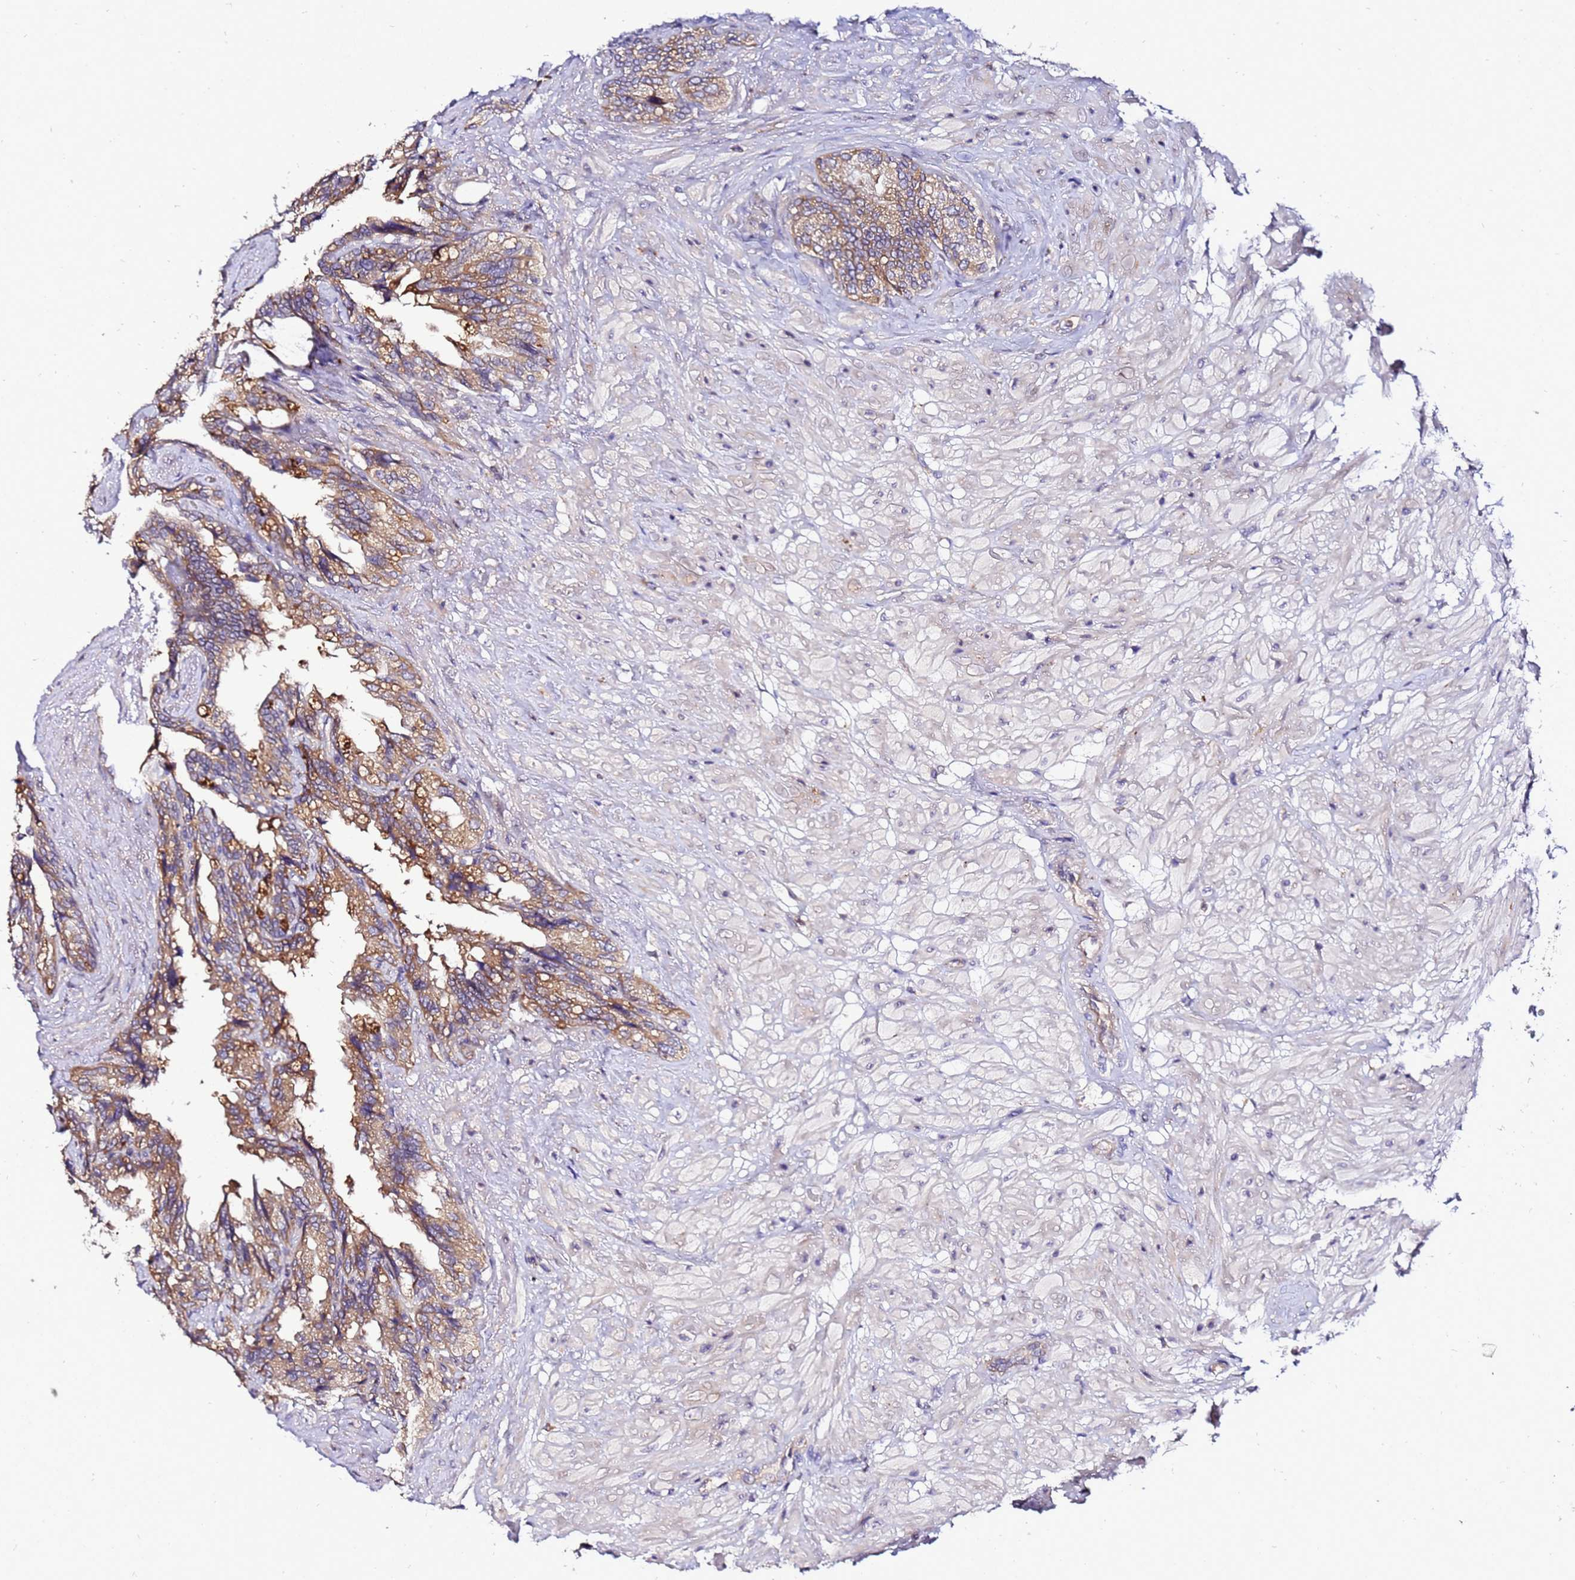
{"staining": {"intensity": "moderate", "quantity": ">75%", "location": "cytoplasmic/membranous"}, "tissue": "seminal vesicle", "cell_type": "Glandular cells", "image_type": "normal", "snomed": [{"axis": "morphology", "description": "Normal tissue, NOS"}, {"axis": "topography", "description": "Seminal veicle"}, {"axis": "topography", "description": "Peripheral nerve tissue"}], "caption": "Immunohistochemistry histopathology image of benign seminal vesicle: human seminal vesicle stained using immunohistochemistry (IHC) reveals medium levels of moderate protein expression localized specifically in the cytoplasmic/membranous of glandular cells, appearing as a cytoplasmic/membranous brown color.", "gene": "ADPGK", "patient": {"sex": "male", "age": 60}}